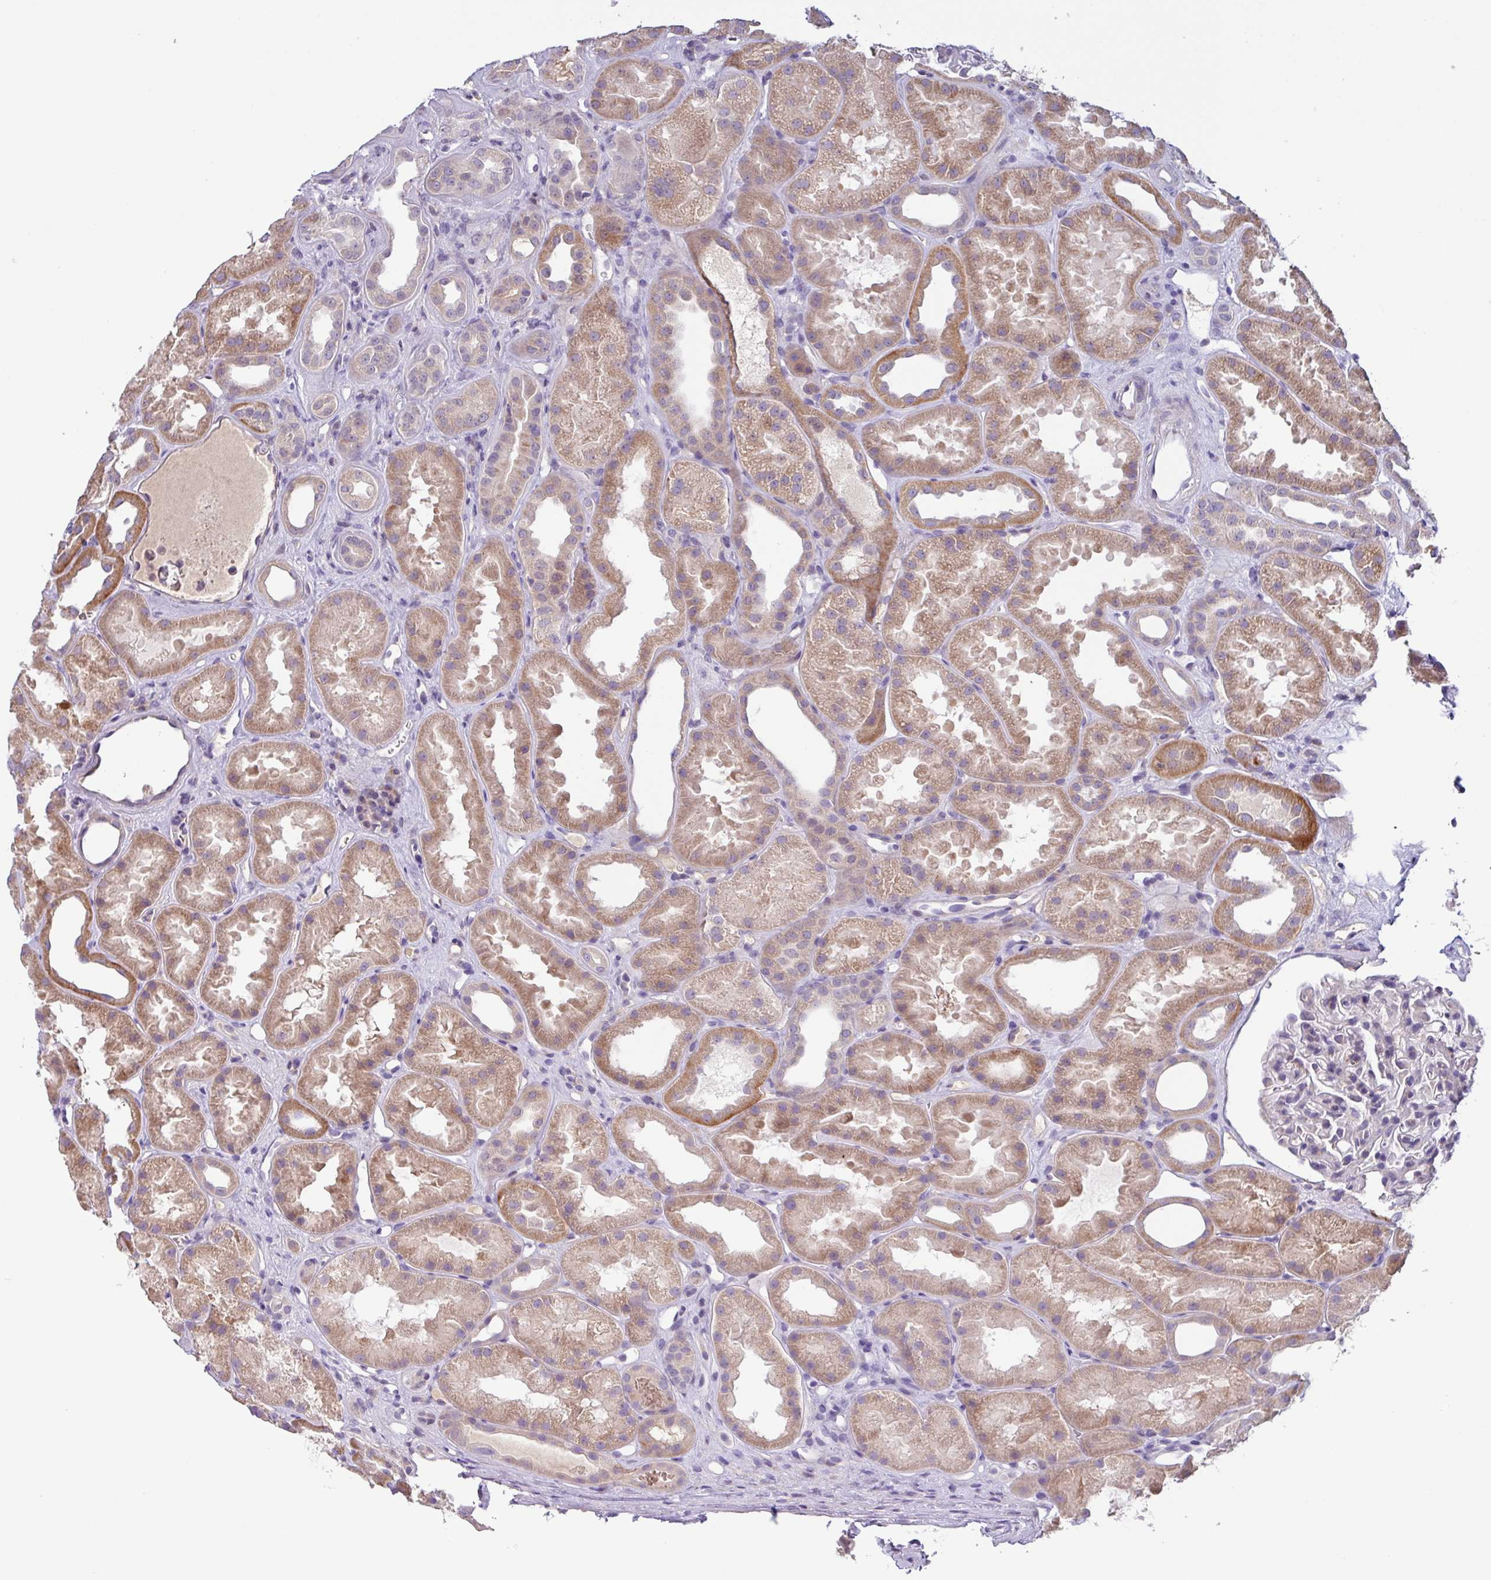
{"staining": {"intensity": "negative", "quantity": "none", "location": "none"}, "tissue": "kidney", "cell_type": "Cells in glomeruli", "image_type": "normal", "snomed": [{"axis": "morphology", "description": "Normal tissue, NOS"}, {"axis": "topography", "description": "Kidney"}], "caption": "This is an immunohistochemistry (IHC) photomicrograph of benign human kidney. There is no staining in cells in glomeruli.", "gene": "SFTPB", "patient": {"sex": "male", "age": 61}}